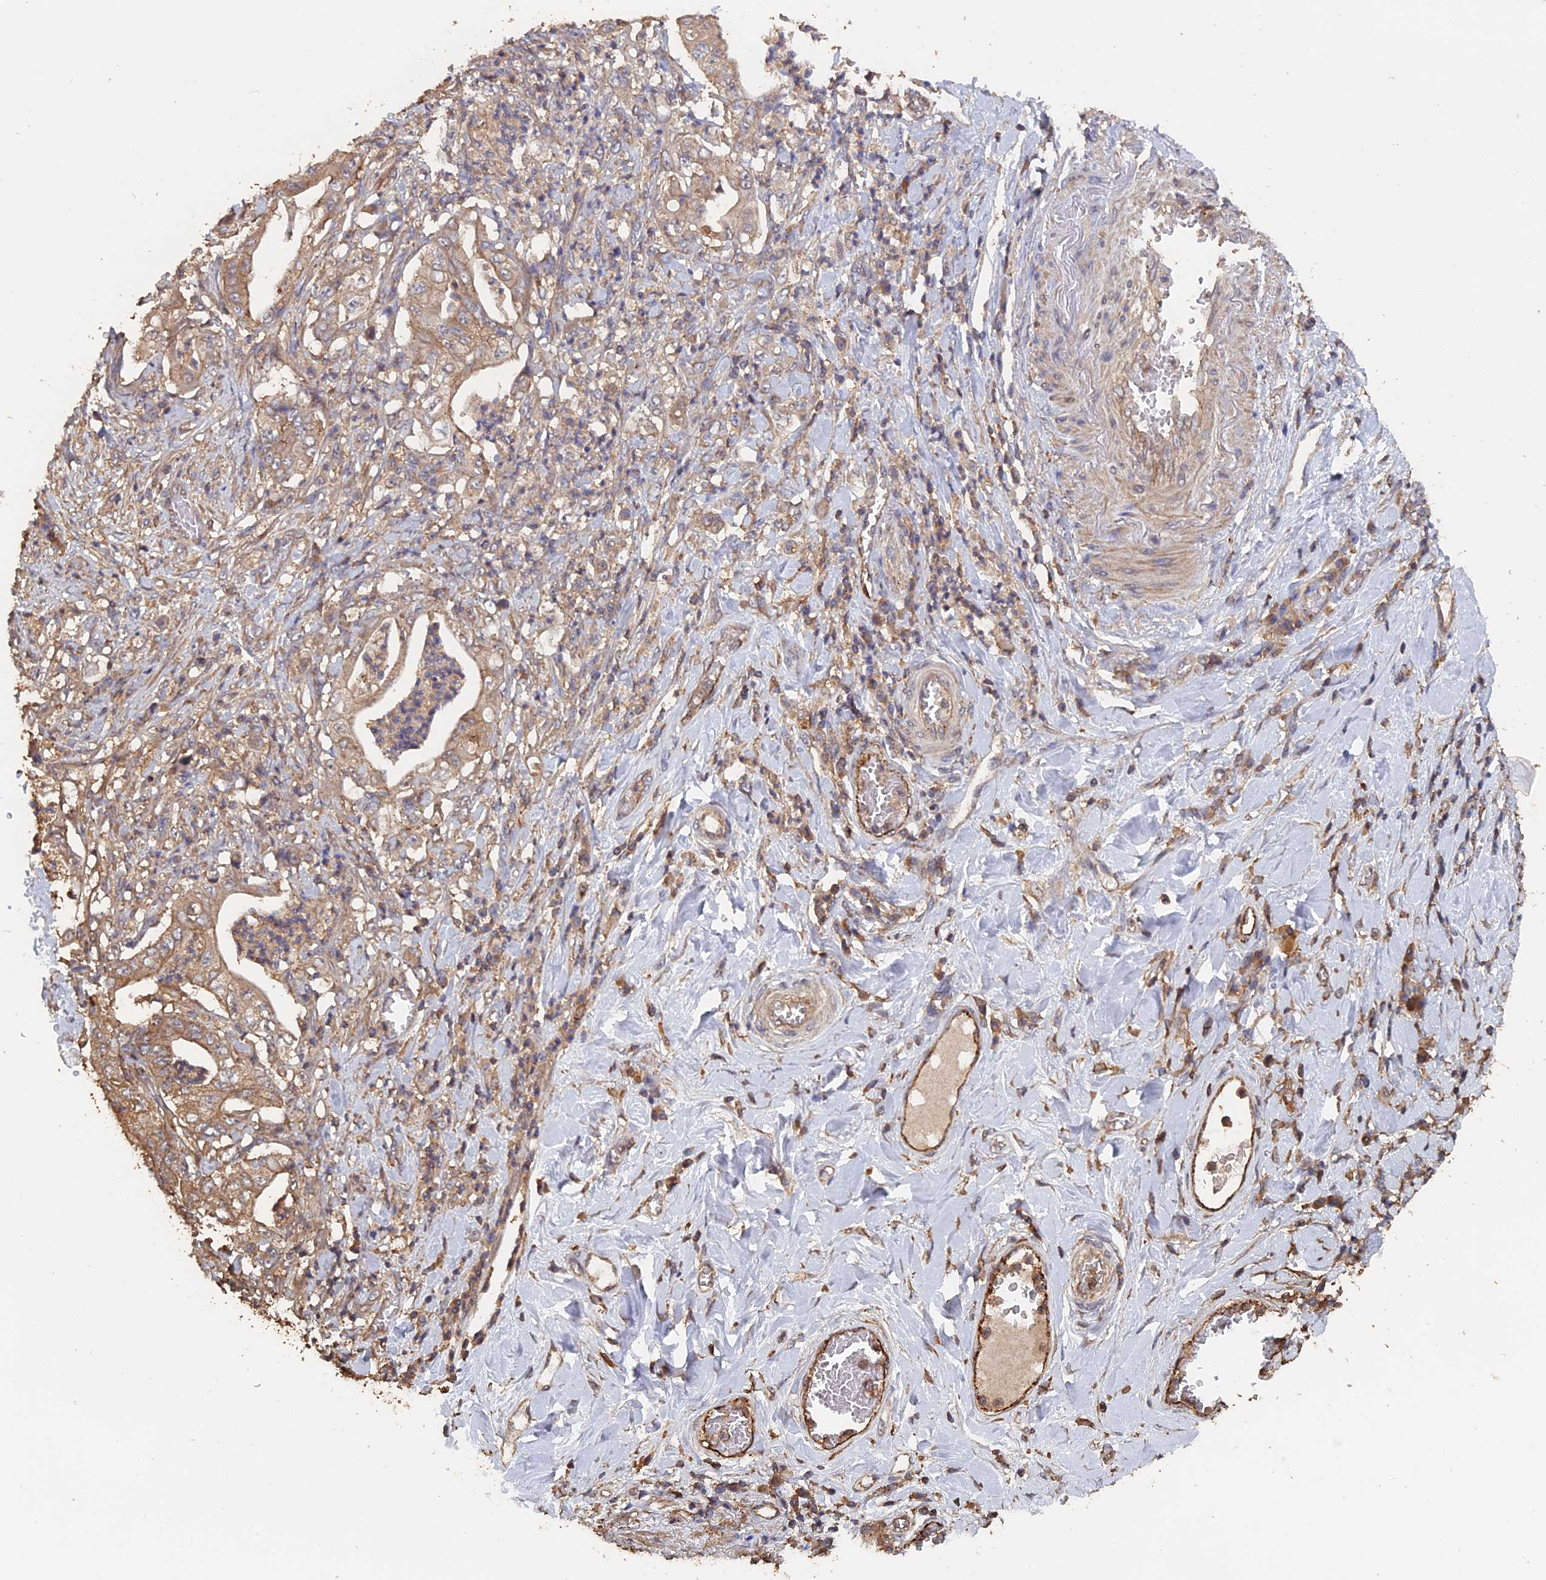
{"staining": {"intensity": "weak", "quantity": ">75%", "location": "cytoplasmic/membranous"}, "tissue": "stomach cancer", "cell_type": "Tumor cells", "image_type": "cancer", "snomed": [{"axis": "morphology", "description": "Adenocarcinoma, NOS"}, {"axis": "topography", "description": "Stomach"}], "caption": "Immunohistochemistry (IHC) (DAB) staining of human adenocarcinoma (stomach) reveals weak cytoplasmic/membranous protein staining in approximately >75% of tumor cells. The protein of interest is shown in brown color, while the nuclei are stained blue.", "gene": "PIGQ", "patient": {"sex": "female", "age": 73}}